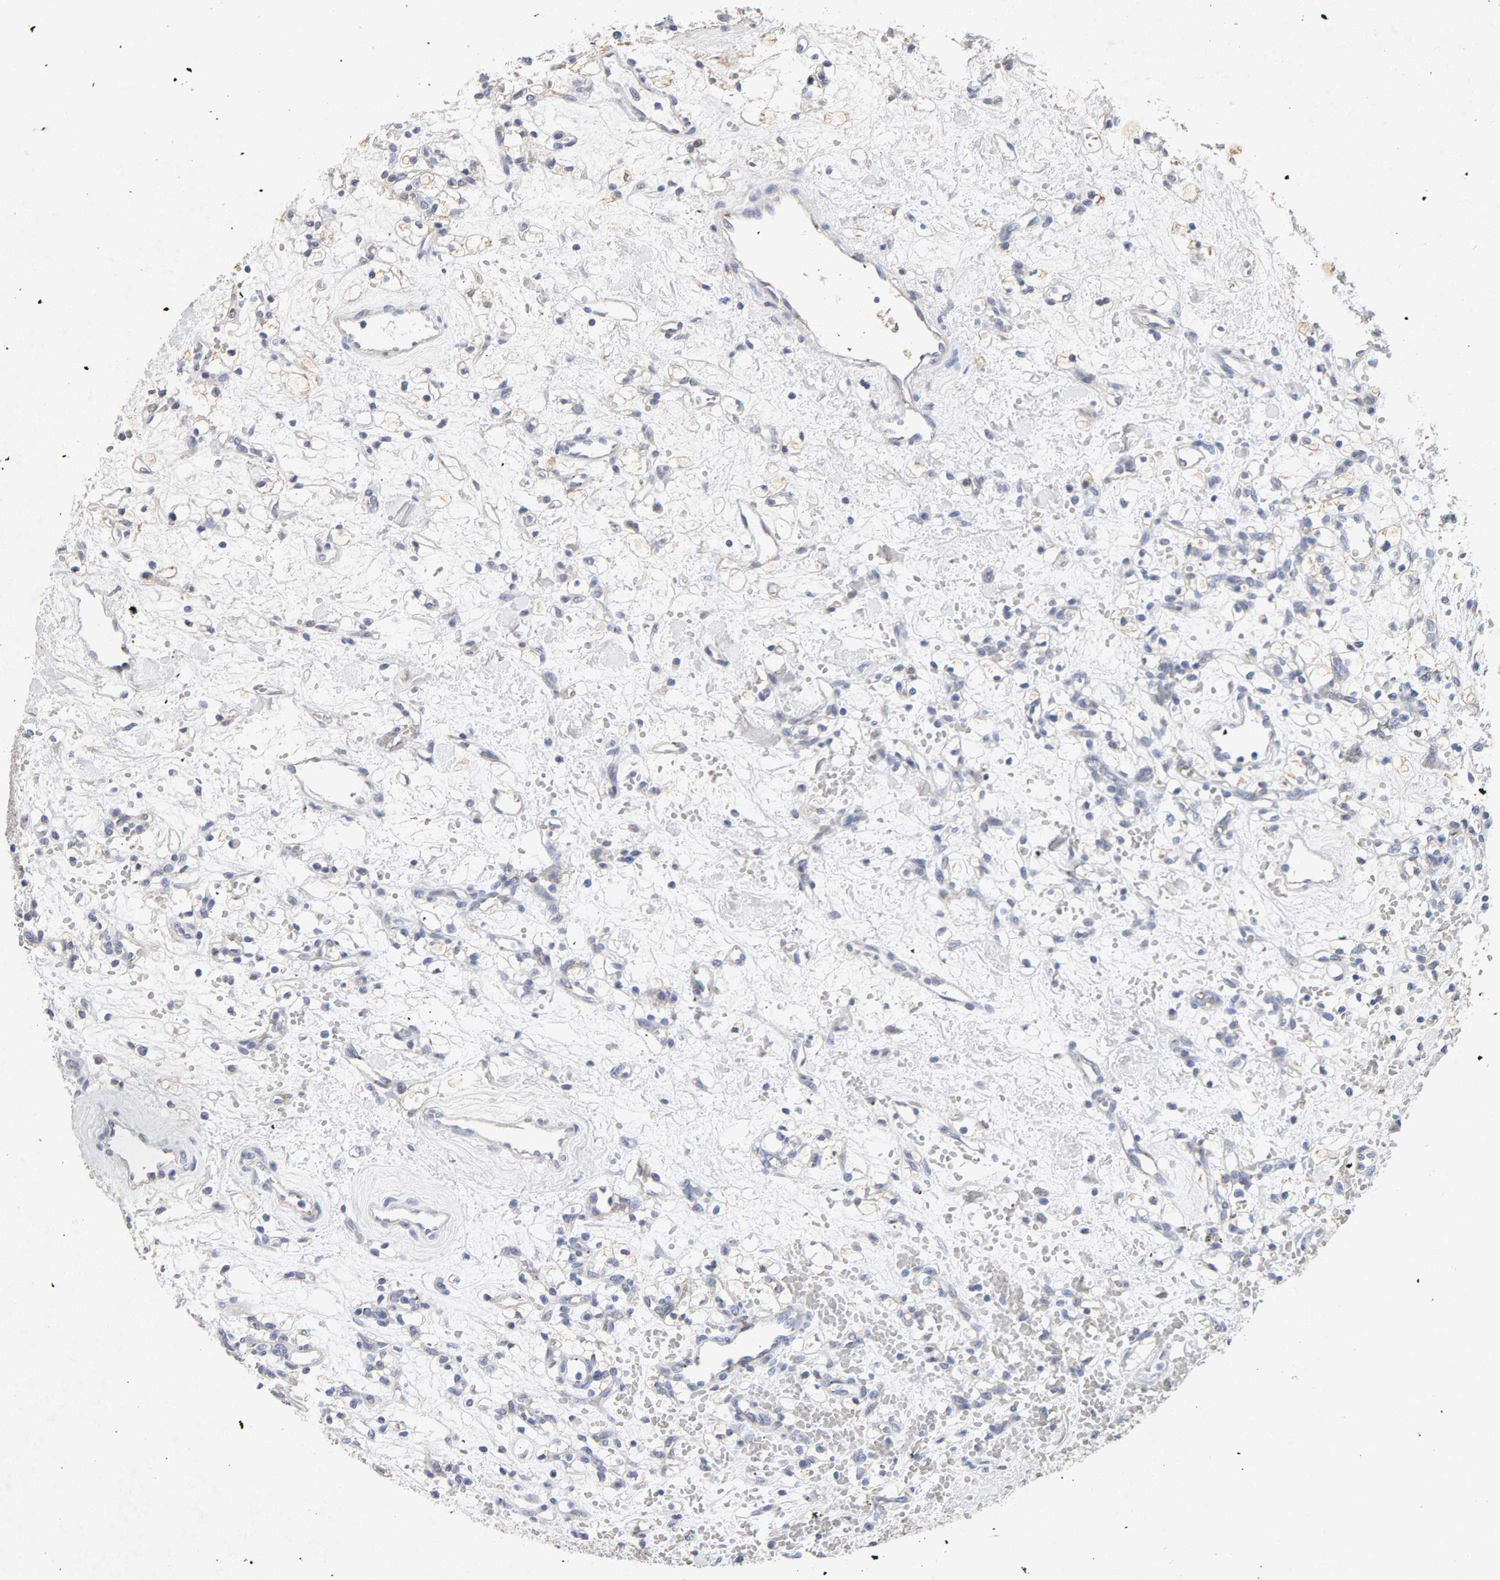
{"staining": {"intensity": "negative", "quantity": "none", "location": "none"}, "tissue": "renal cancer", "cell_type": "Tumor cells", "image_type": "cancer", "snomed": [{"axis": "morphology", "description": "Adenocarcinoma, NOS"}, {"axis": "topography", "description": "Kidney"}], "caption": "Renal adenocarcinoma was stained to show a protein in brown. There is no significant expression in tumor cells.", "gene": "PTPRM", "patient": {"sex": "female", "age": 60}}